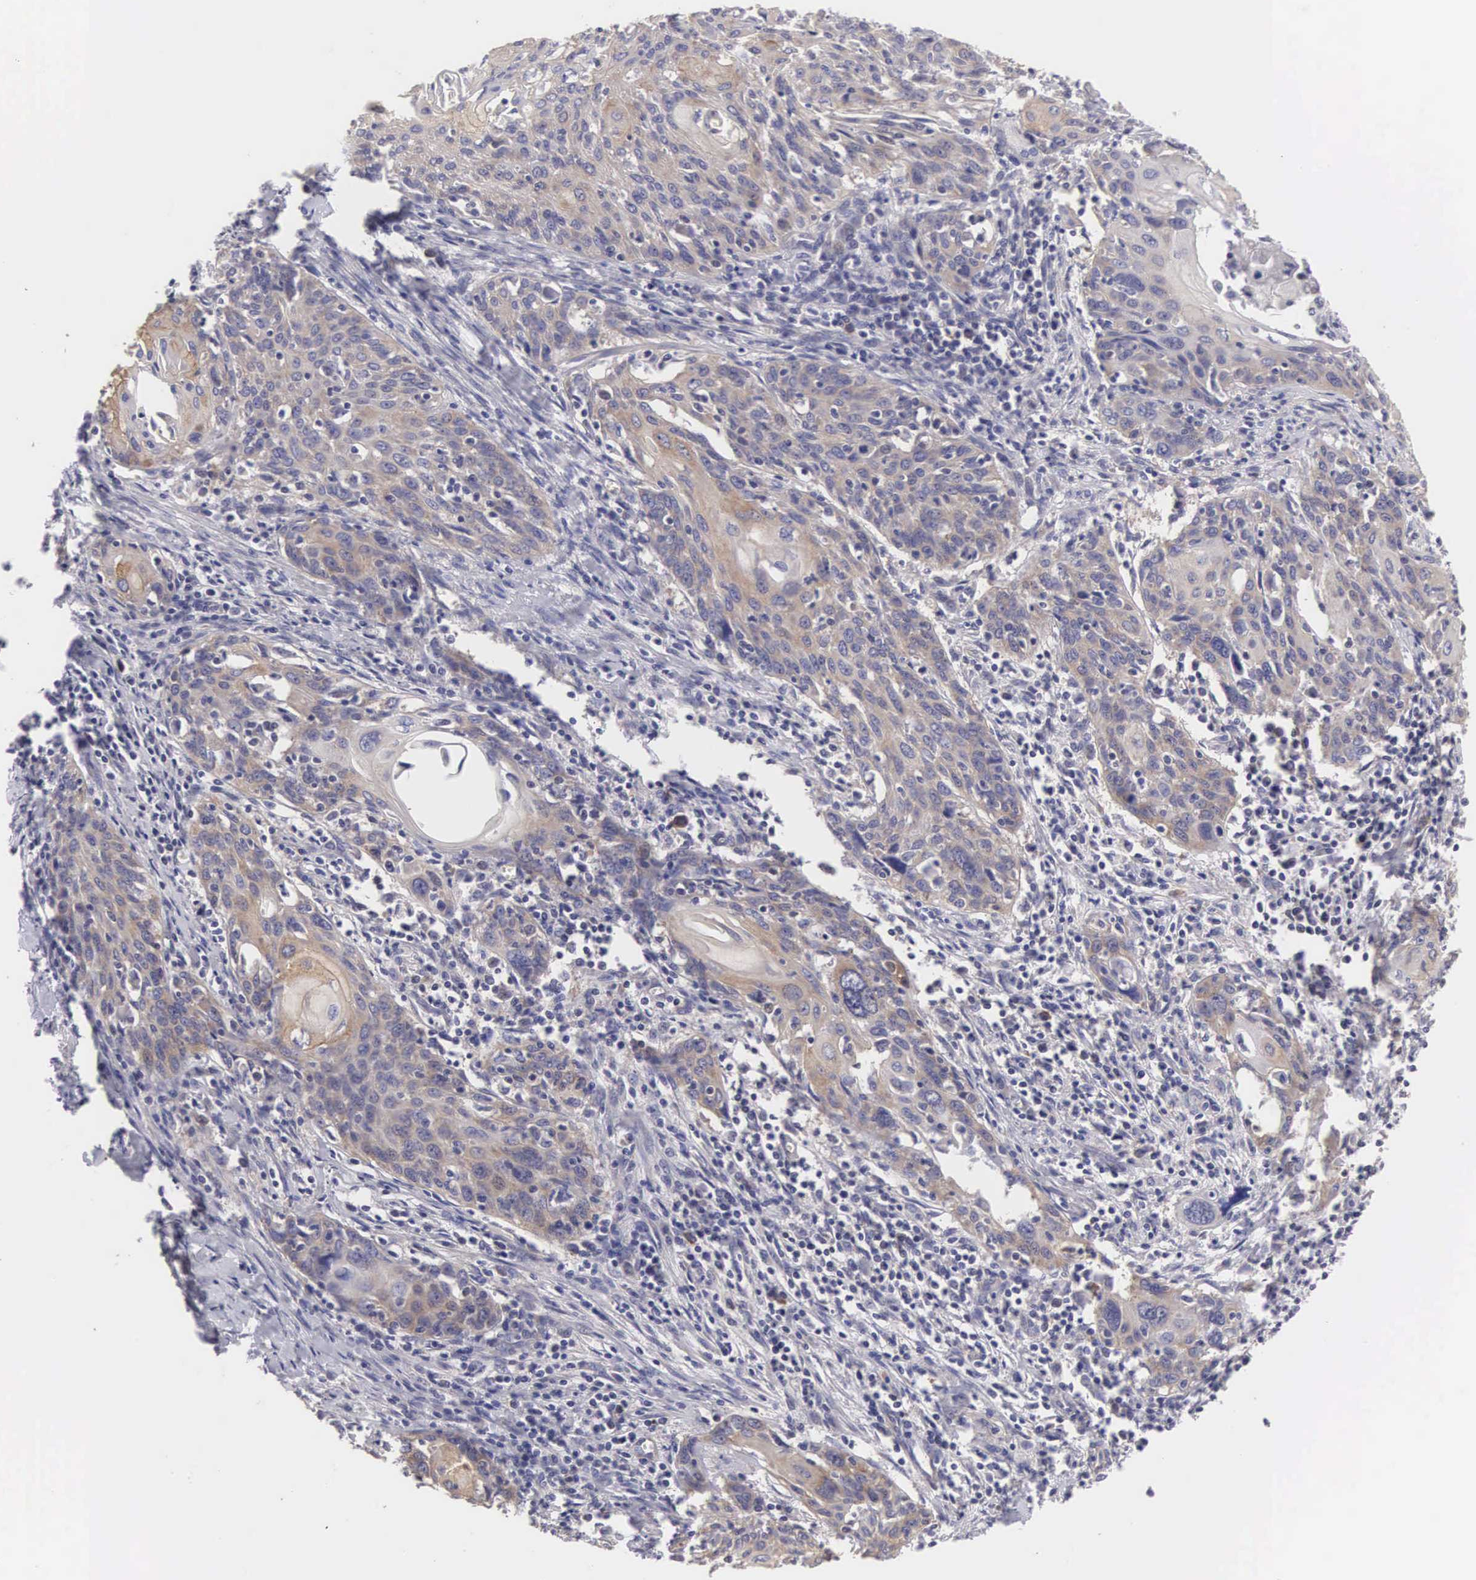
{"staining": {"intensity": "weak", "quantity": "25%-75%", "location": "cytoplasmic/membranous"}, "tissue": "cervical cancer", "cell_type": "Tumor cells", "image_type": "cancer", "snomed": [{"axis": "morphology", "description": "Squamous cell carcinoma, NOS"}, {"axis": "topography", "description": "Cervix"}], "caption": "Immunohistochemical staining of human cervical cancer shows low levels of weak cytoplasmic/membranous protein positivity in approximately 25%-75% of tumor cells. Nuclei are stained in blue.", "gene": "TXLNG", "patient": {"sex": "female", "age": 41}}